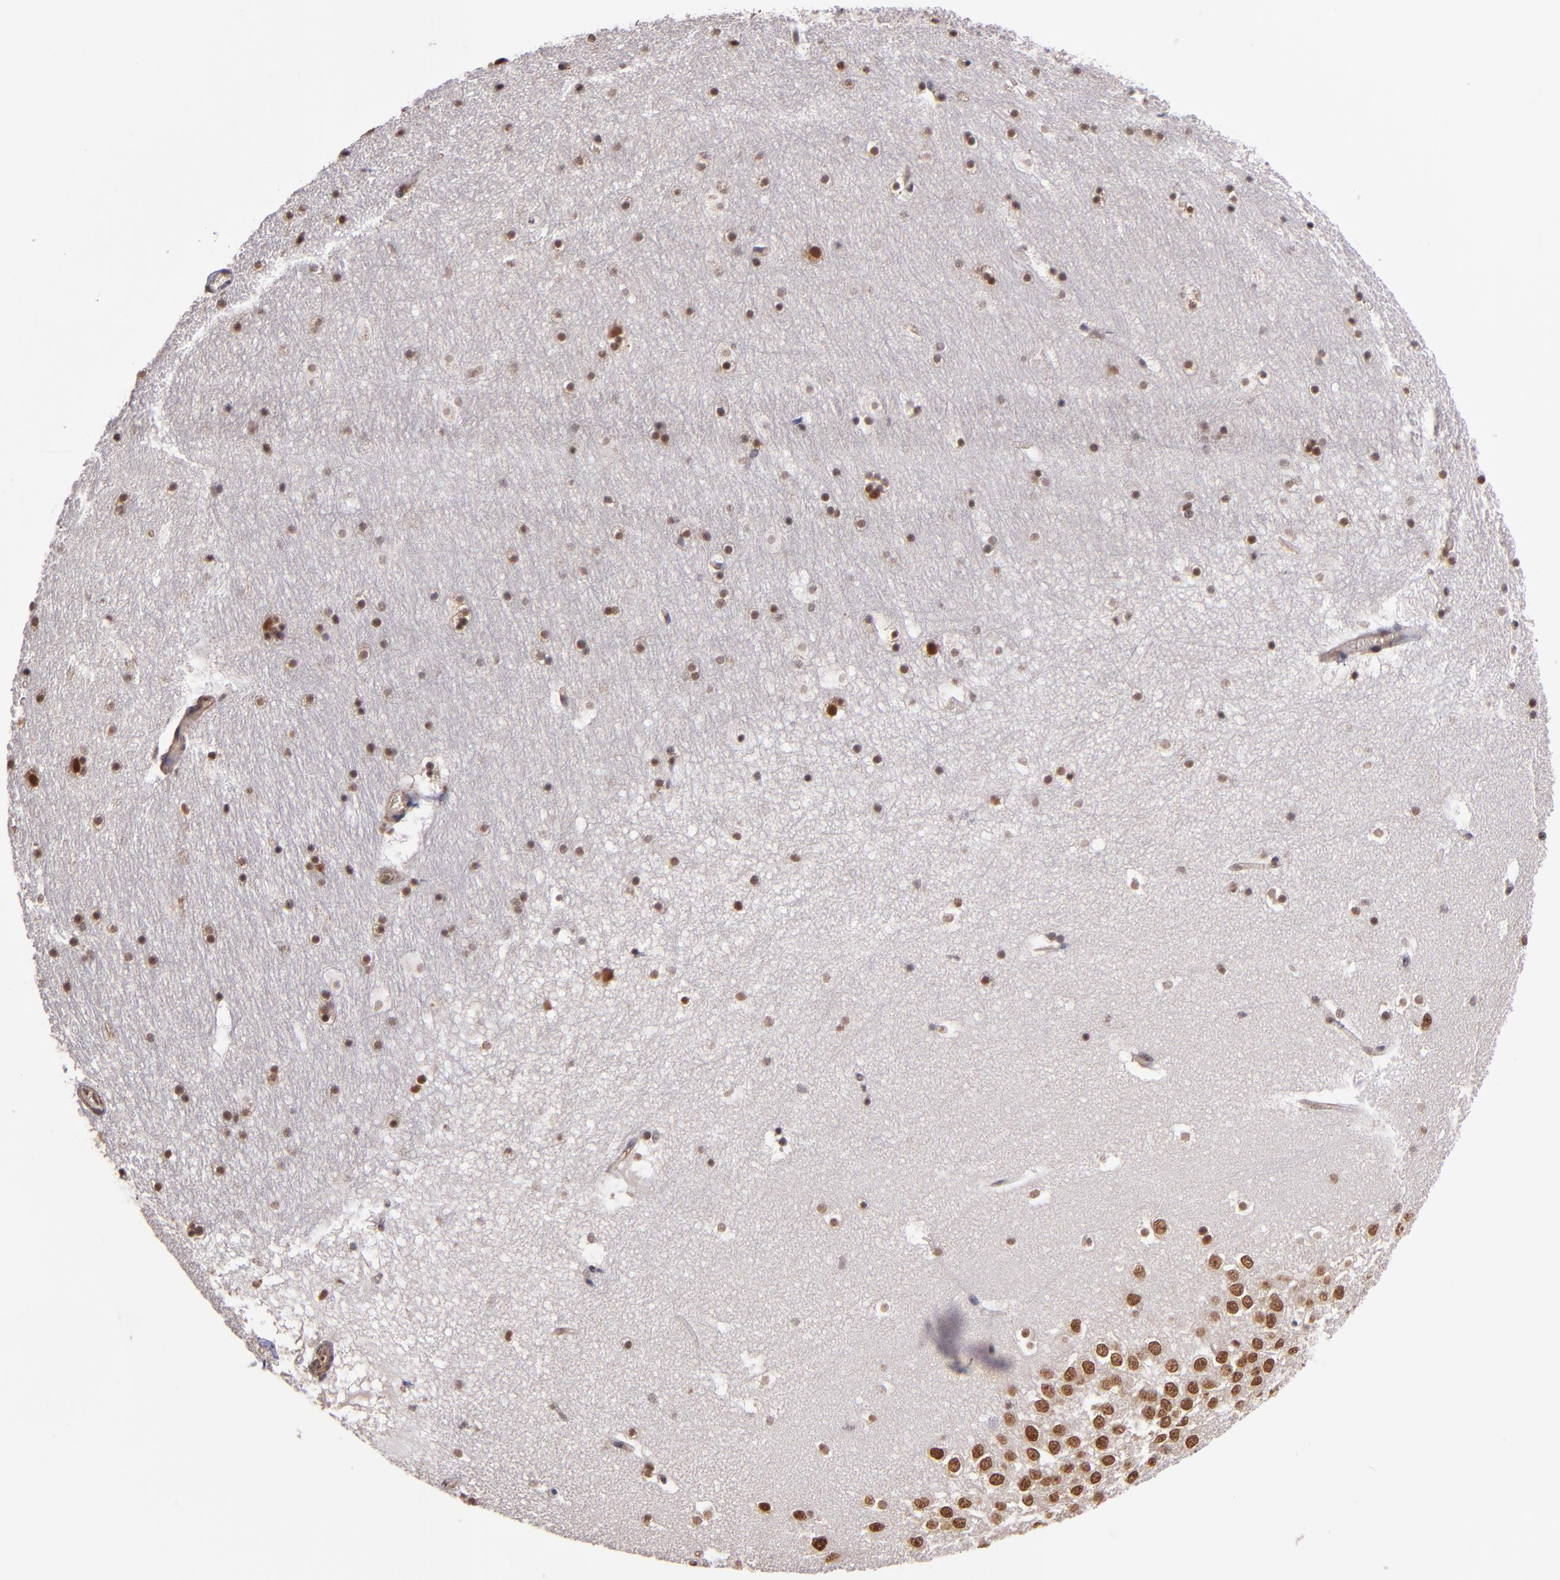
{"staining": {"intensity": "moderate", "quantity": ">75%", "location": "nuclear"}, "tissue": "hippocampus", "cell_type": "Glial cells", "image_type": "normal", "snomed": [{"axis": "morphology", "description": "Normal tissue, NOS"}, {"axis": "topography", "description": "Hippocampus"}], "caption": "Protein staining reveals moderate nuclear positivity in about >75% of glial cells in benign hippocampus.", "gene": "TERF2", "patient": {"sex": "male", "age": 45}}